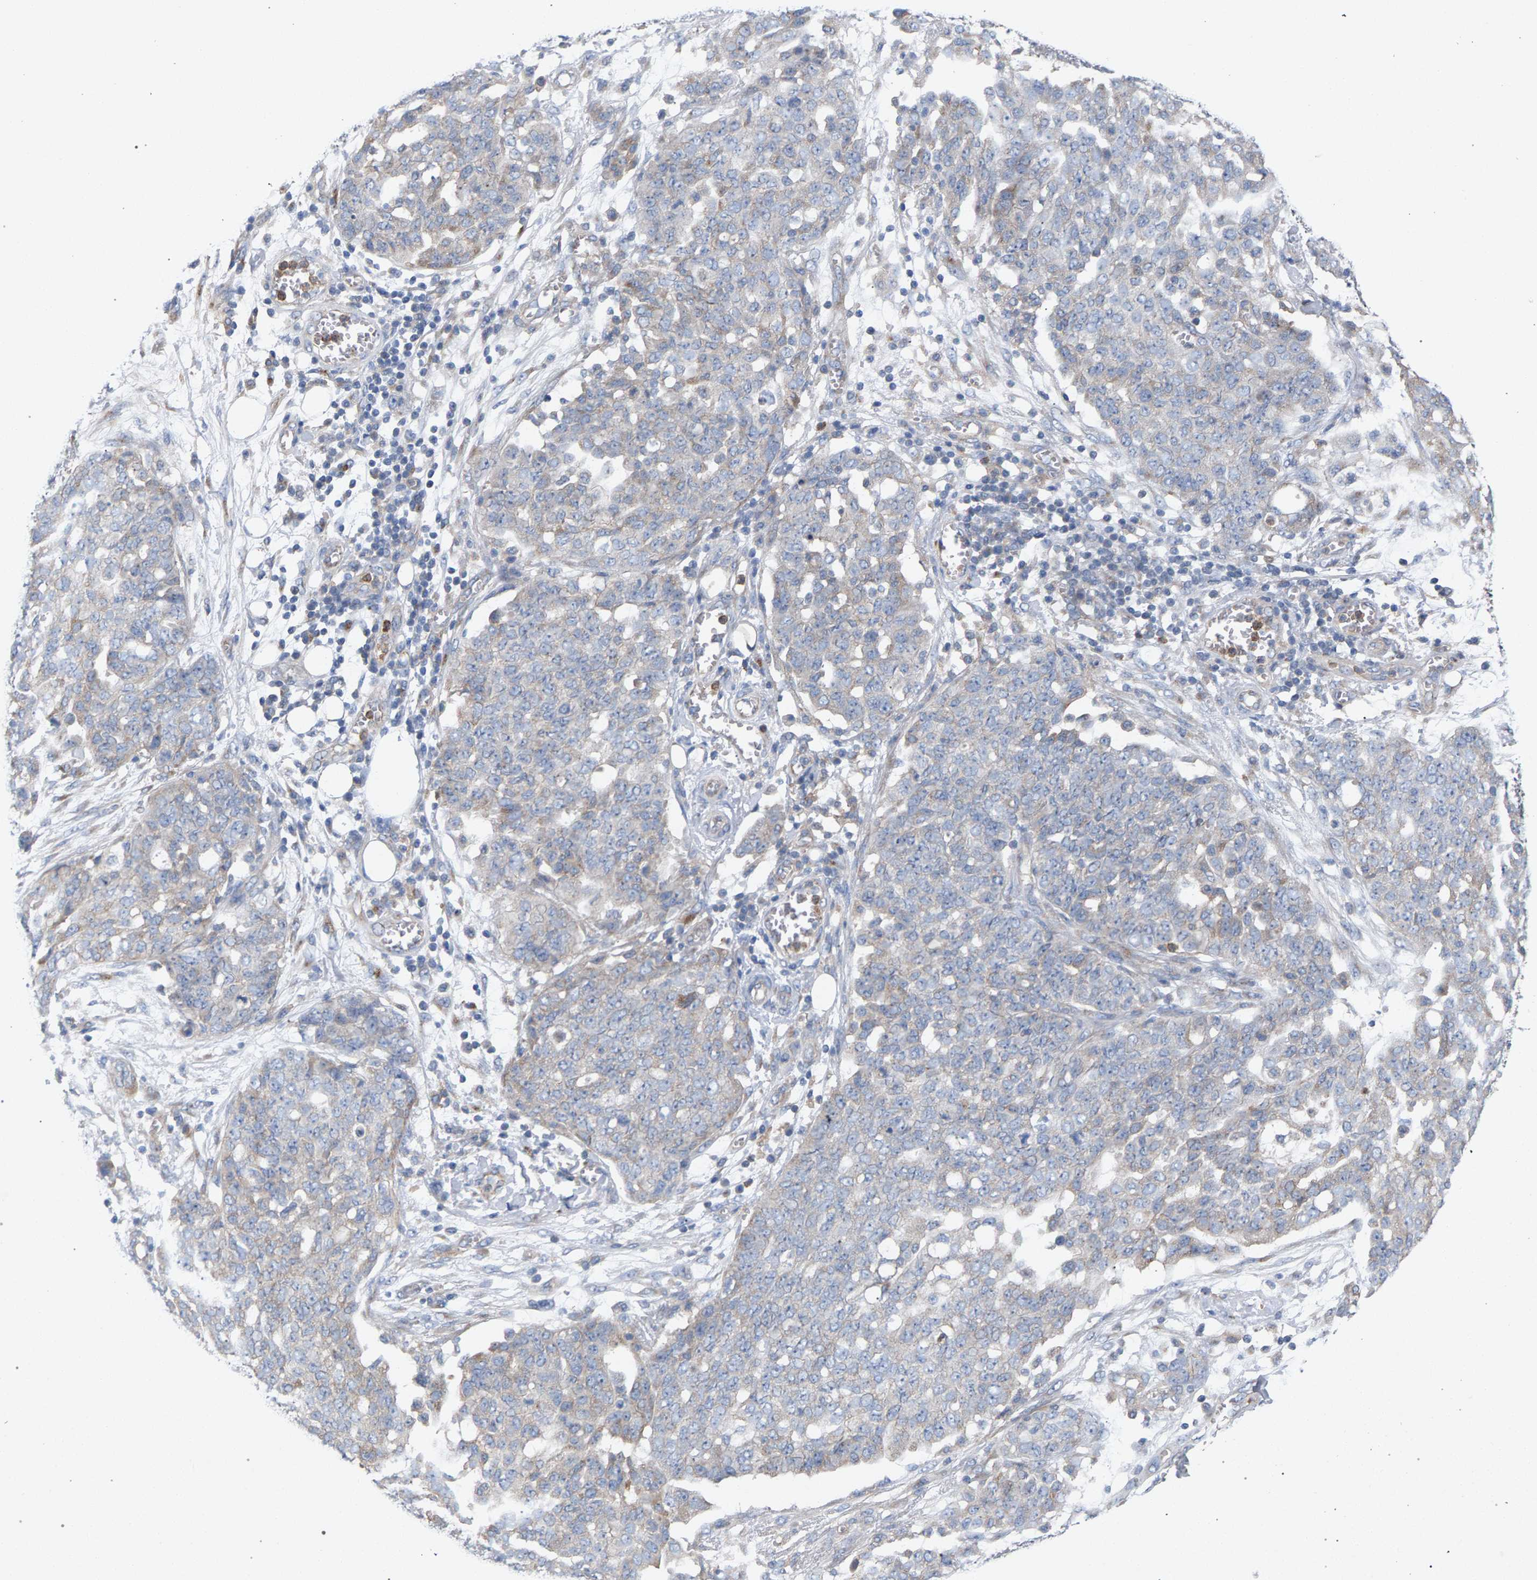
{"staining": {"intensity": "negative", "quantity": "none", "location": "none"}, "tissue": "ovarian cancer", "cell_type": "Tumor cells", "image_type": "cancer", "snomed": [{"axis": "morphology", "description": "Cystadenocarcinoma, serous, NOS"}, {"axis": "topography", "description": "Soft tissue"}, {"axis": "topography", "description": "Ovary"}], "caption": "Tumor cells are negative for protein expression in human ovarian cancer (serous cystadenocarcinoma).", "gene": "MAMDC2", "patient": {"sex": "female", "age": 57}}